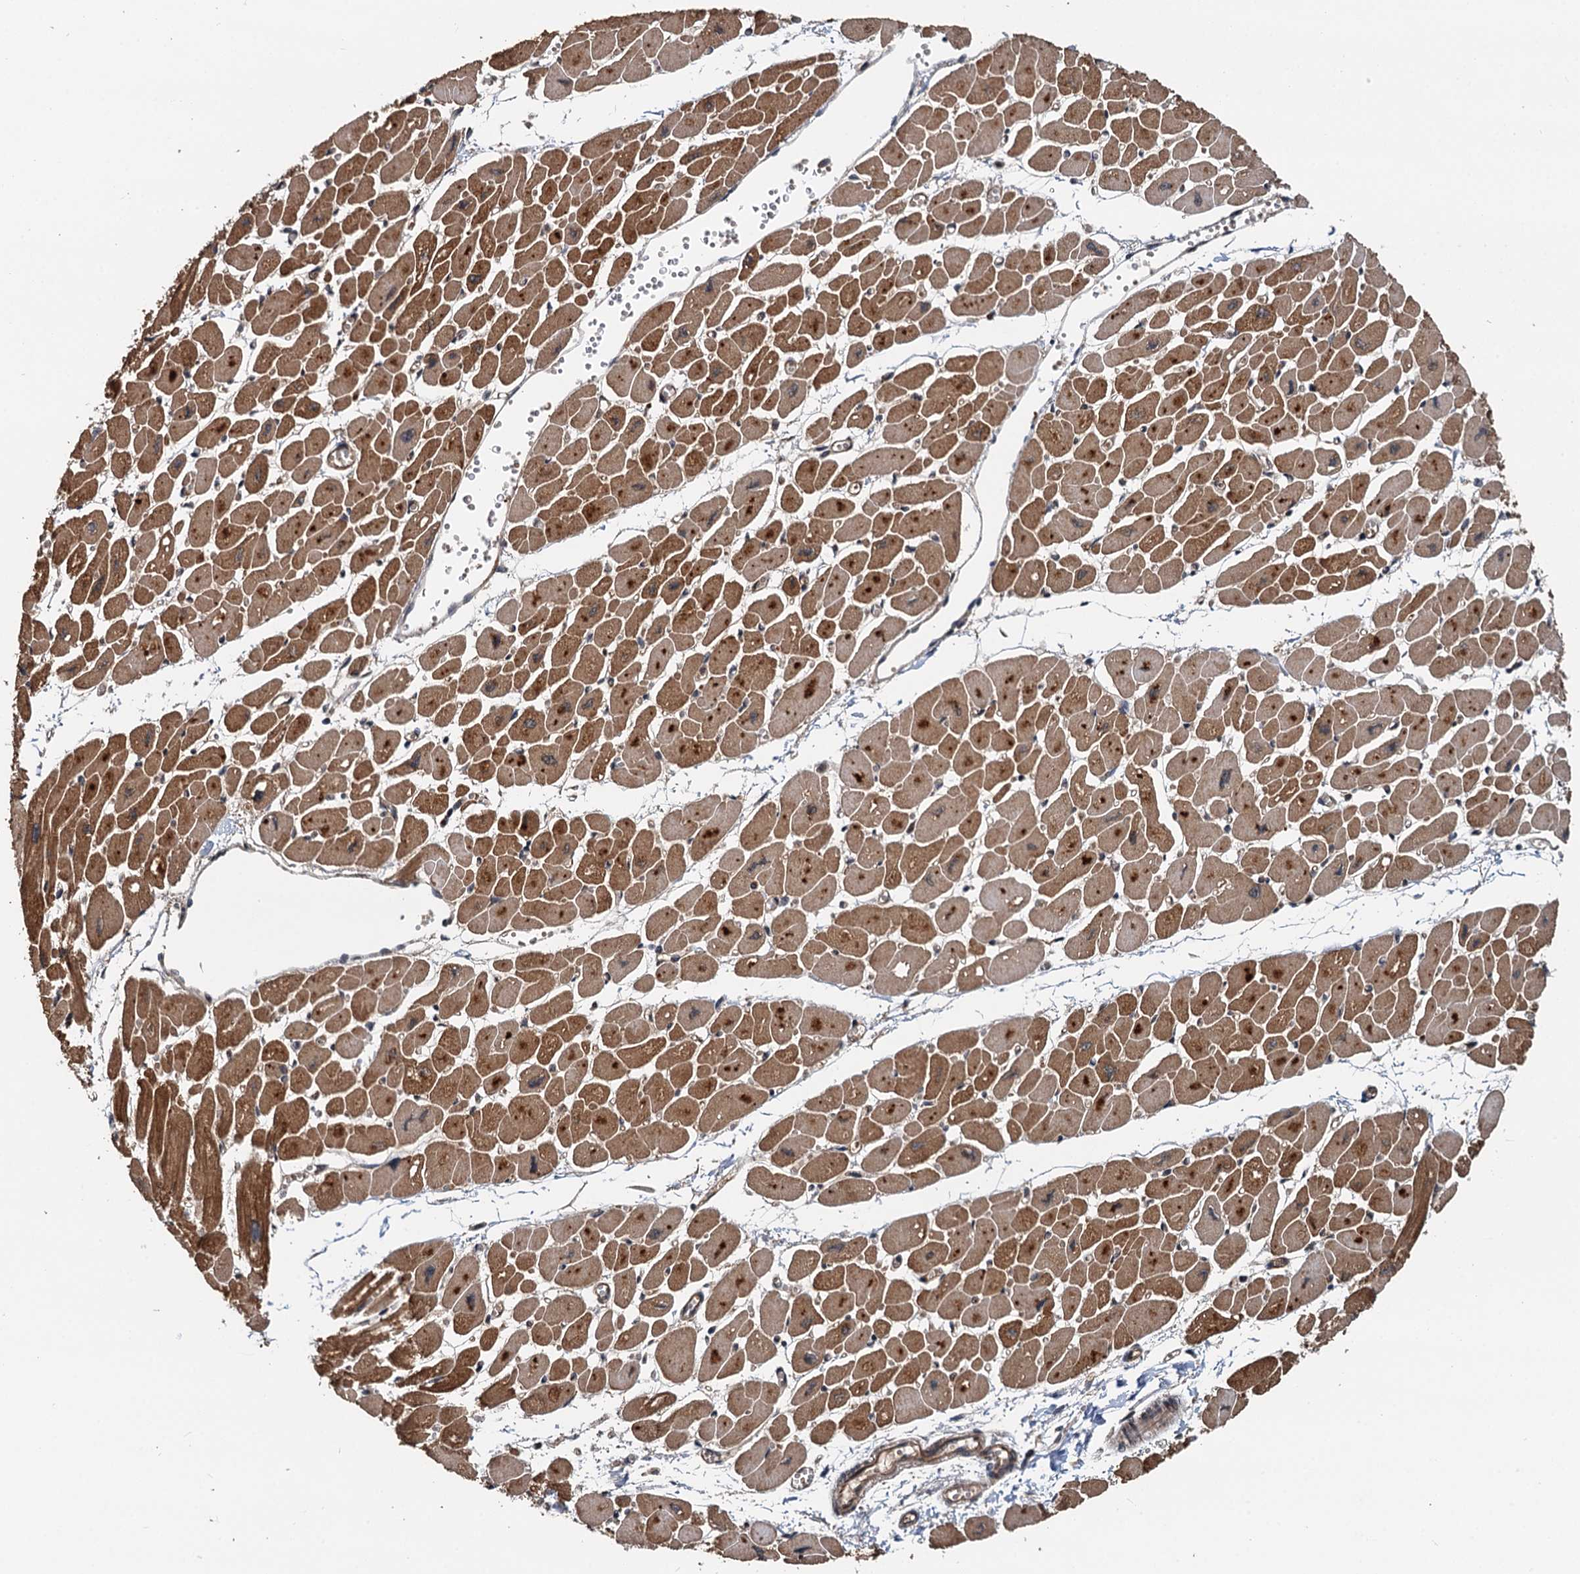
{"staining": {"intensity": "strong", "quantity": ">75%", "location": "cytoplasmic/membranous"}, "tissue": "heart muscle", "cell_type": "Cardiomyocytes", "image_type": "normal", "snomed": [{"axis": "morphology", "description": "Normal tissue, NOS"}, {"axis": "topography", "description": "Heart"}], "caption": "Human heart muscle stained for a protein (brown) reveals strong cytoplasmic/membranous positive expression in about >75% of cardiomyocytes.", "gene": "STUB1", "patient": {"sex": "female", "age": 54}}